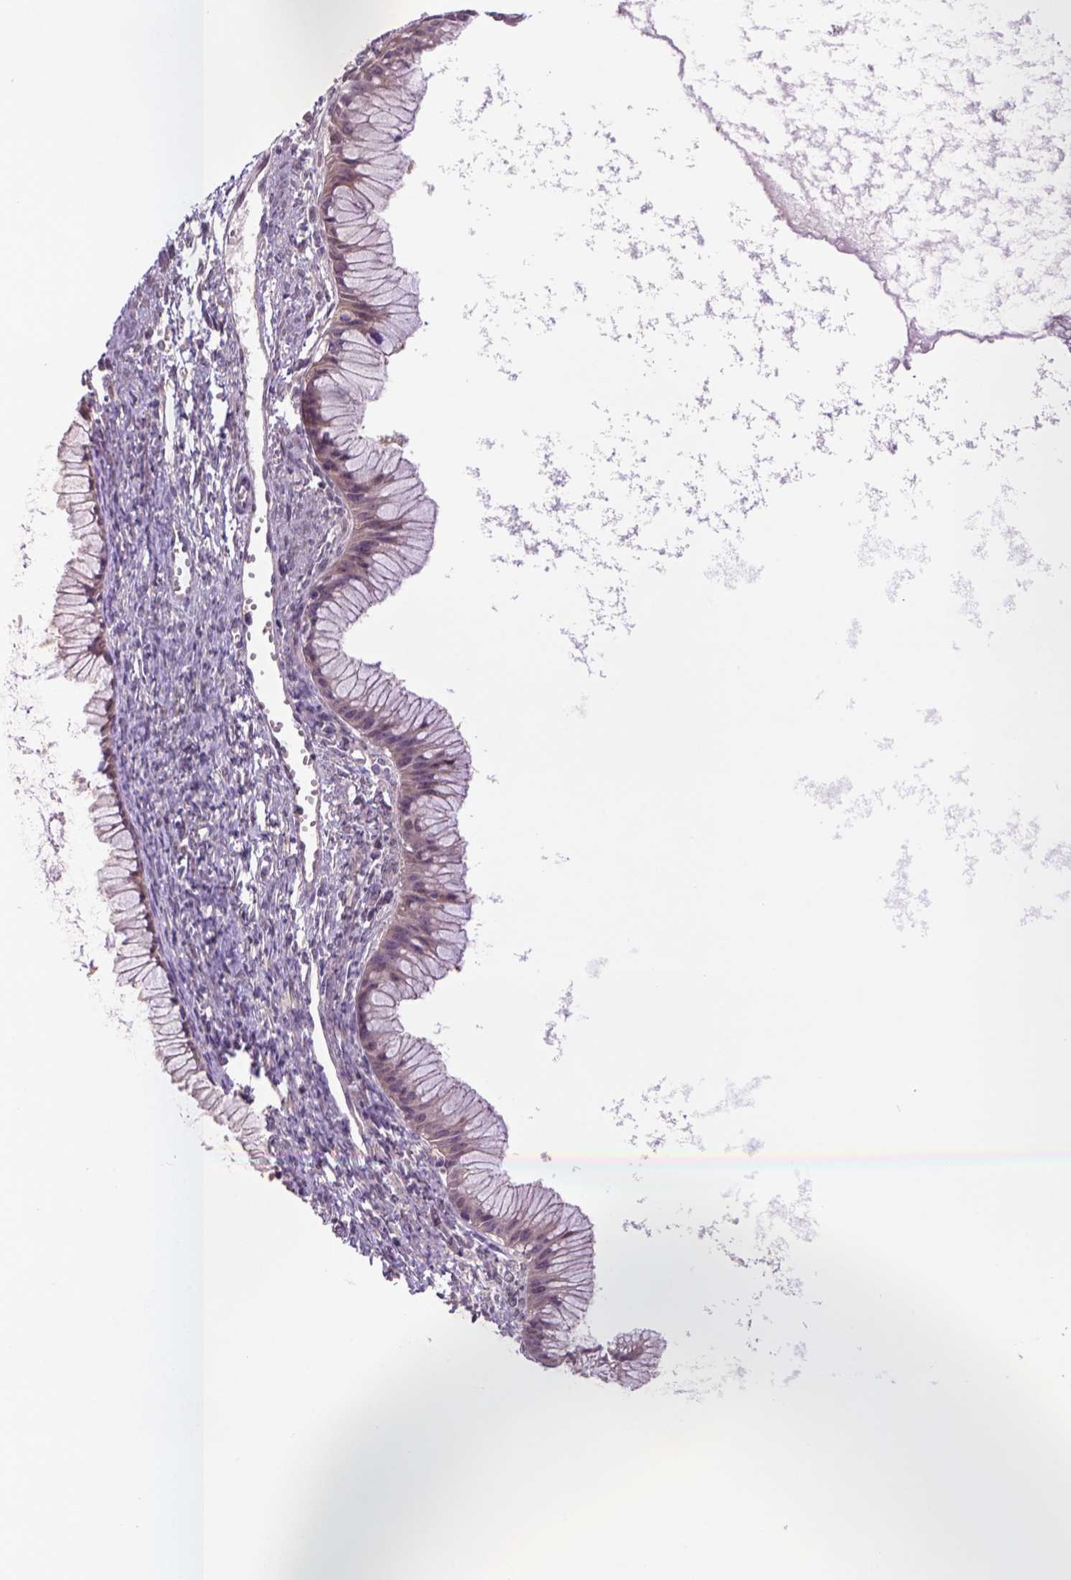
{"staining": {"intensity": "moderate", "quantity": ">75%", "location": "cytoplasmic/membranous"}, "tissue": "ovarian cancer", "cell_type": "Tumor cells", "image_type": "cancer", "snomed": [{"axis": "morphology", "description": "Cystadenocarcinoma, mucinous, NOS"}, {"axis": "topography", "description": "Ovary"}], "caption": "High-magnification brightfield microscopy of ovarian cancer stained with DAB (brown) and counterstained with hematoxylin (blue). tumor cells exhibit moderate cytoplasmic/membranous positivity is appreciated in about>75% of cells.", "gene": "HSPBP1", "patient": {"sex": "female", "age": 41}}